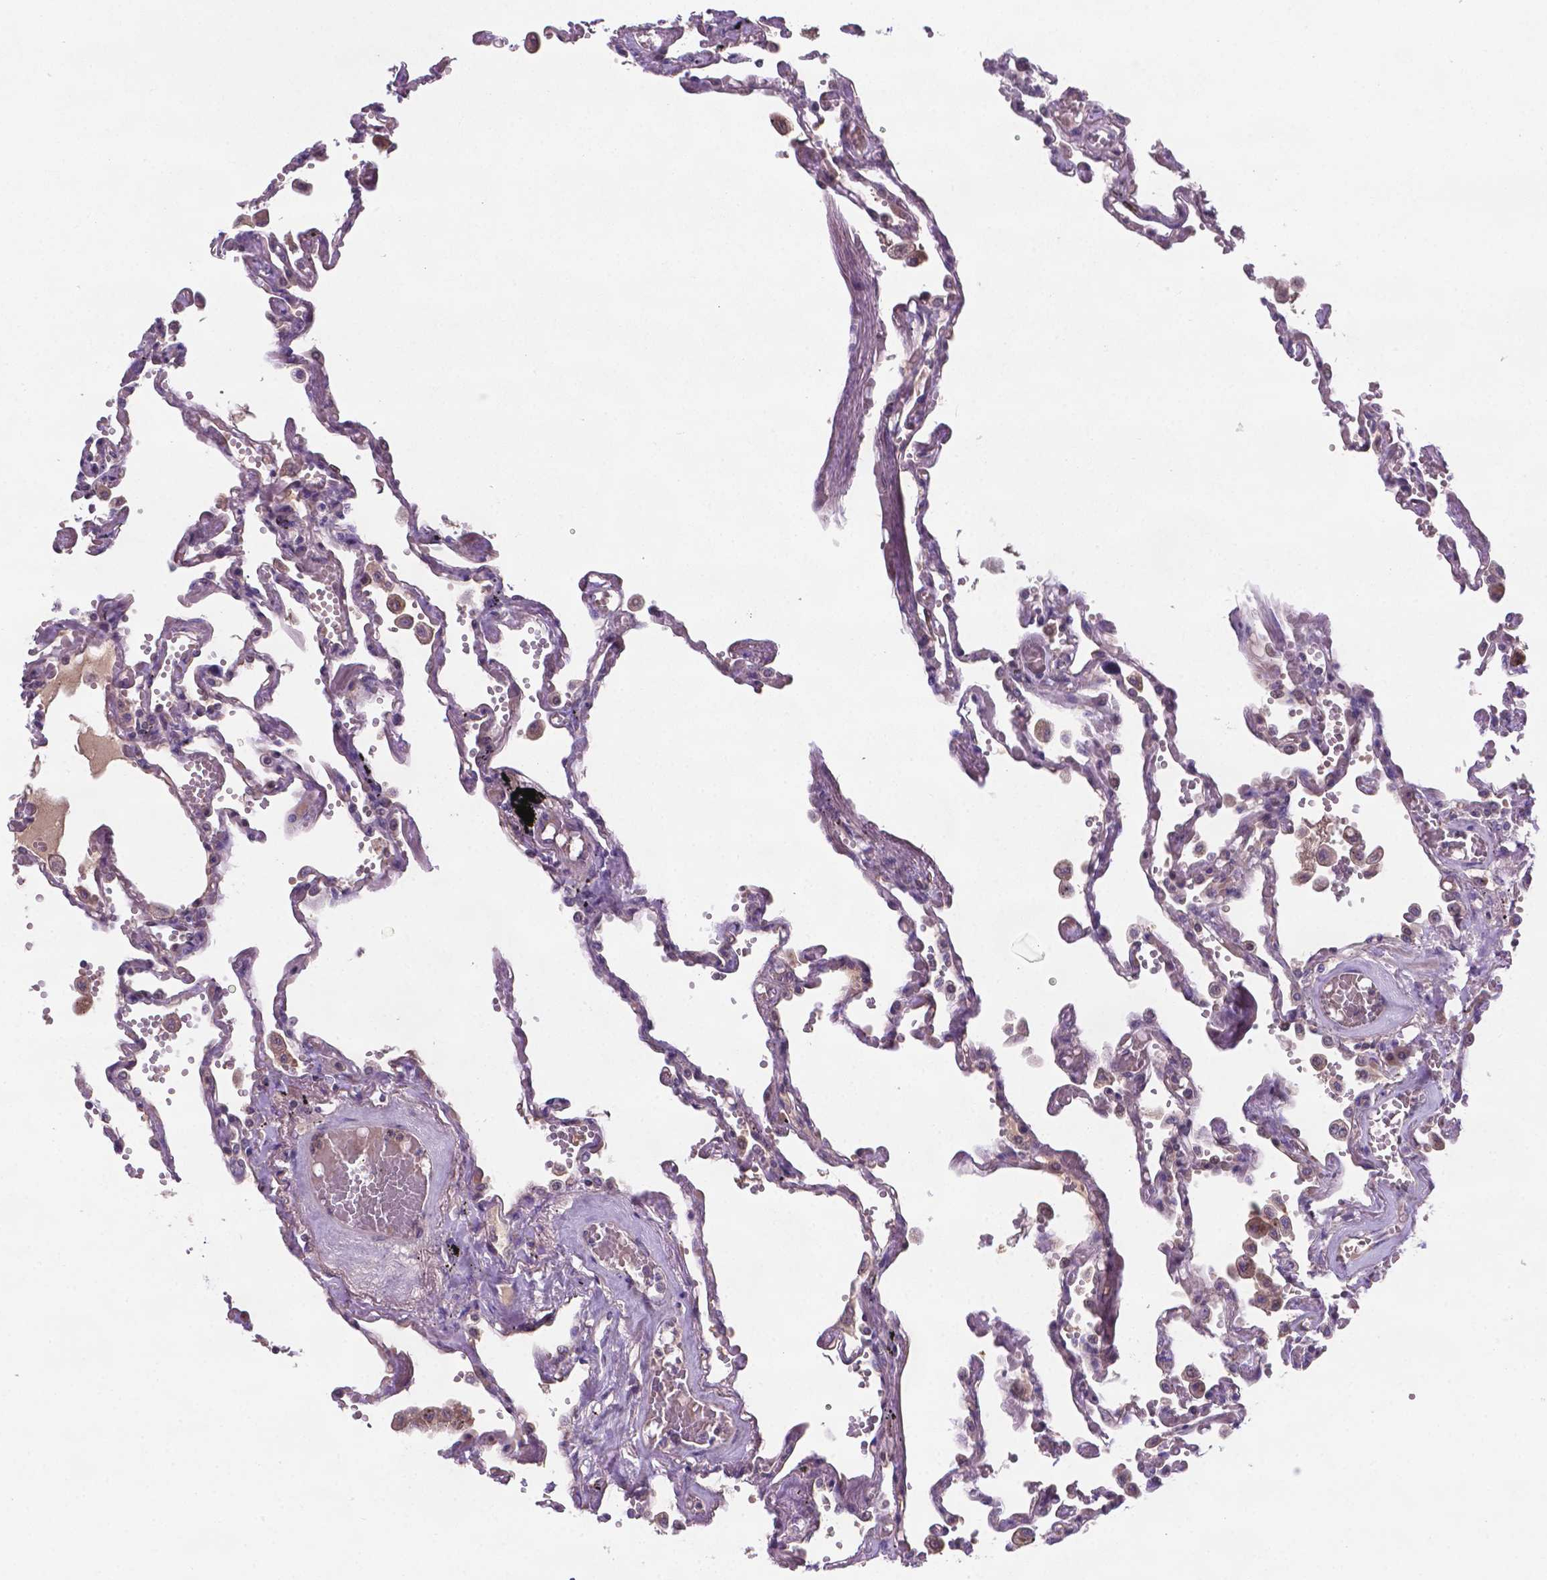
{"staining": {"intensity": "negative", "quantity": "none", "location": "none"}, "tissue": "lung", "cell_type": "Alveolar cells", "image_type": "normal", "snomed": [{"axis": "morphology", "description": "Normal tissue, NOS"}, {"axis": "morphology", "description": "Adenocarcinoma, NOS"}, {"axis": "topography", "description": "Cartilage tissue"}, {"axis": "topography", "description": "Lung"}], "caption": "Immunohistochemistry of benign human lung demonstrates no positivity in alveolar cells.", "gene": "TM4SF20", "patient": {"sex": "female", "age": 67}}